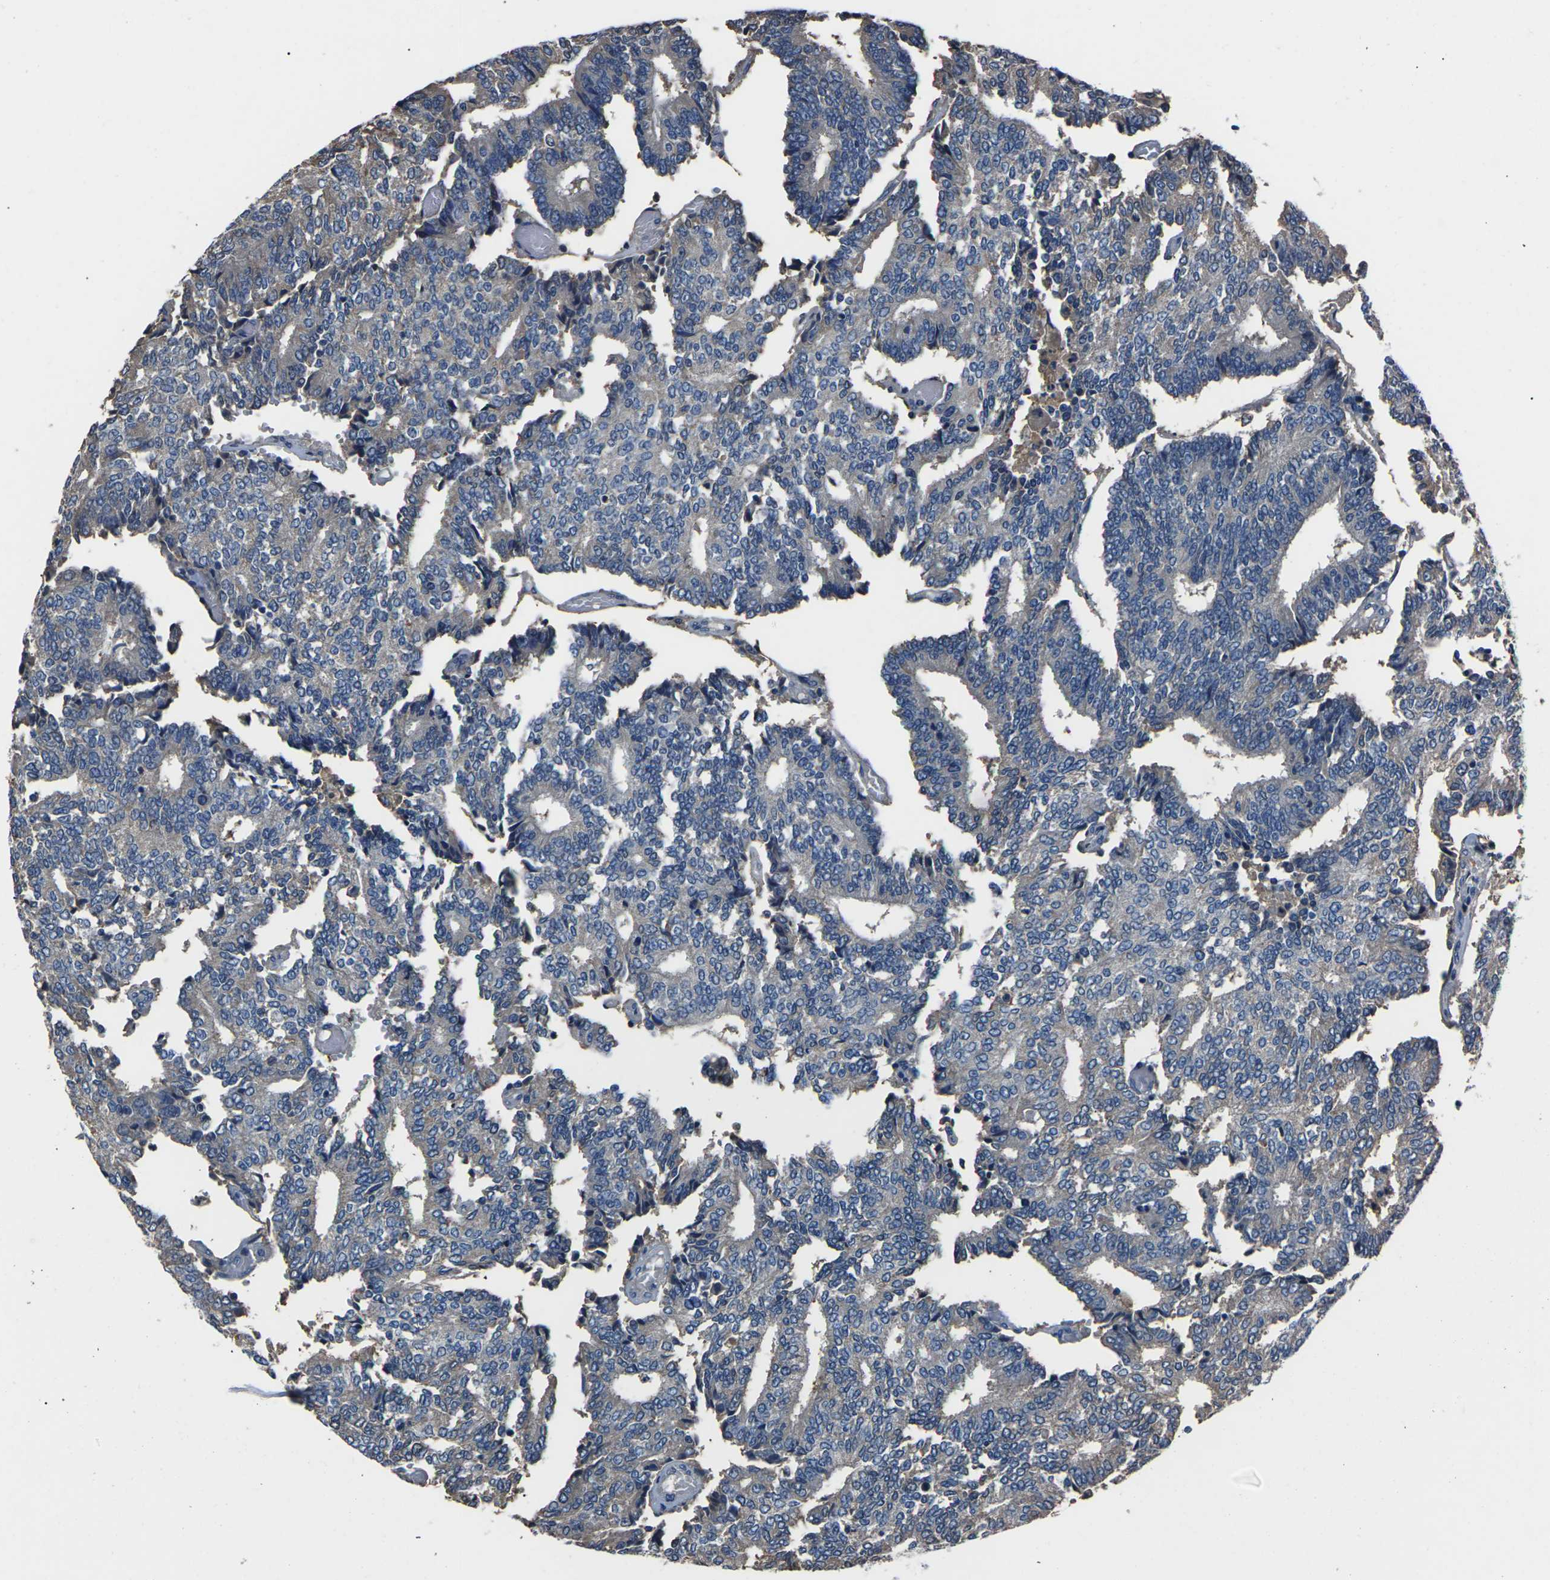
{"staining": {"intensity": "weak", "quantity": "<25%", "location": "cytoplasmic/membranous"}, "tissue": "prostate cancer", "cell_type": "Tumor cells", "image_type": "cancer", "snomed": [{"axis": "morphology", "description": "Adenocarcinoma, High grade"}, {"axis": "topography", "description": "Prostate"}], "caption": "DAB immunohistochemical staining of human prostate cancer reveals no significant positivity in tumor cells. (DAB immunohistochemistry, high magnification).", "gene": "LEP", "patient": {"sex": "male", "age": 55}}